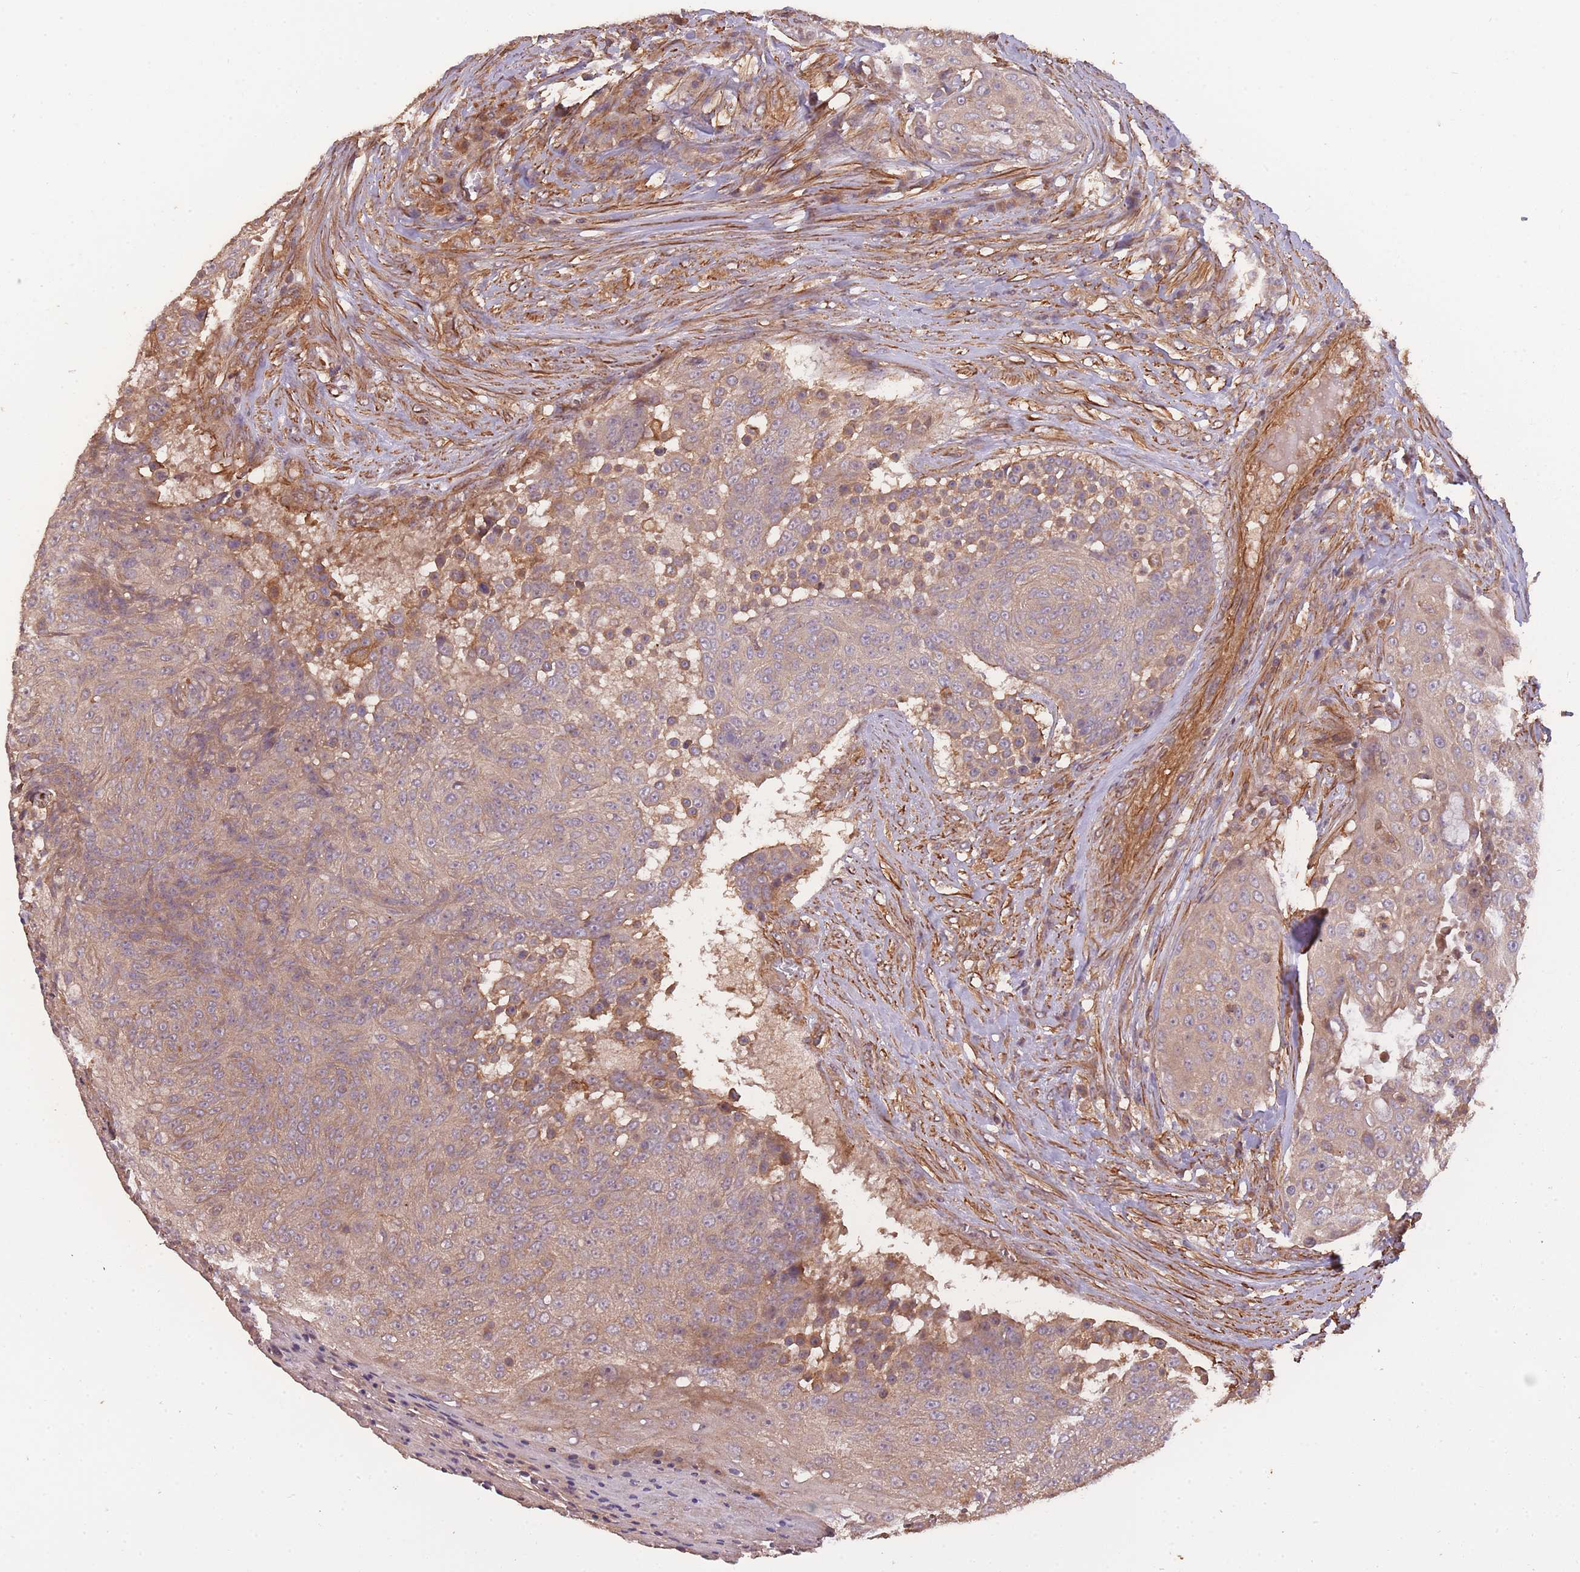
{"staining": {"intensity": "weak", "quantity": ">75%", "location": "cytoplasmic/membranous"}, "tissue": "urothelial cancer", "cell_type": "Tumor cells", "image_type": "cancer", "snomed": [{"axis": "morphology", "description": "Urothelial carcinoma, High grade"}, {"axis": "topography", "description": "Urinary bladder"}], "caption": "Immunohistochemistry (IHC) image of neoplastic tissue: human urothelial cancer stained using IHC displays low levels of weak protein expression localized specifically in the cytoplasmic/membranous of tumor cells, appearing as a cytoplasmic/membranous brown color.", "gene": "ARMH3", "patient": {"sex": "female", "age": 63}}